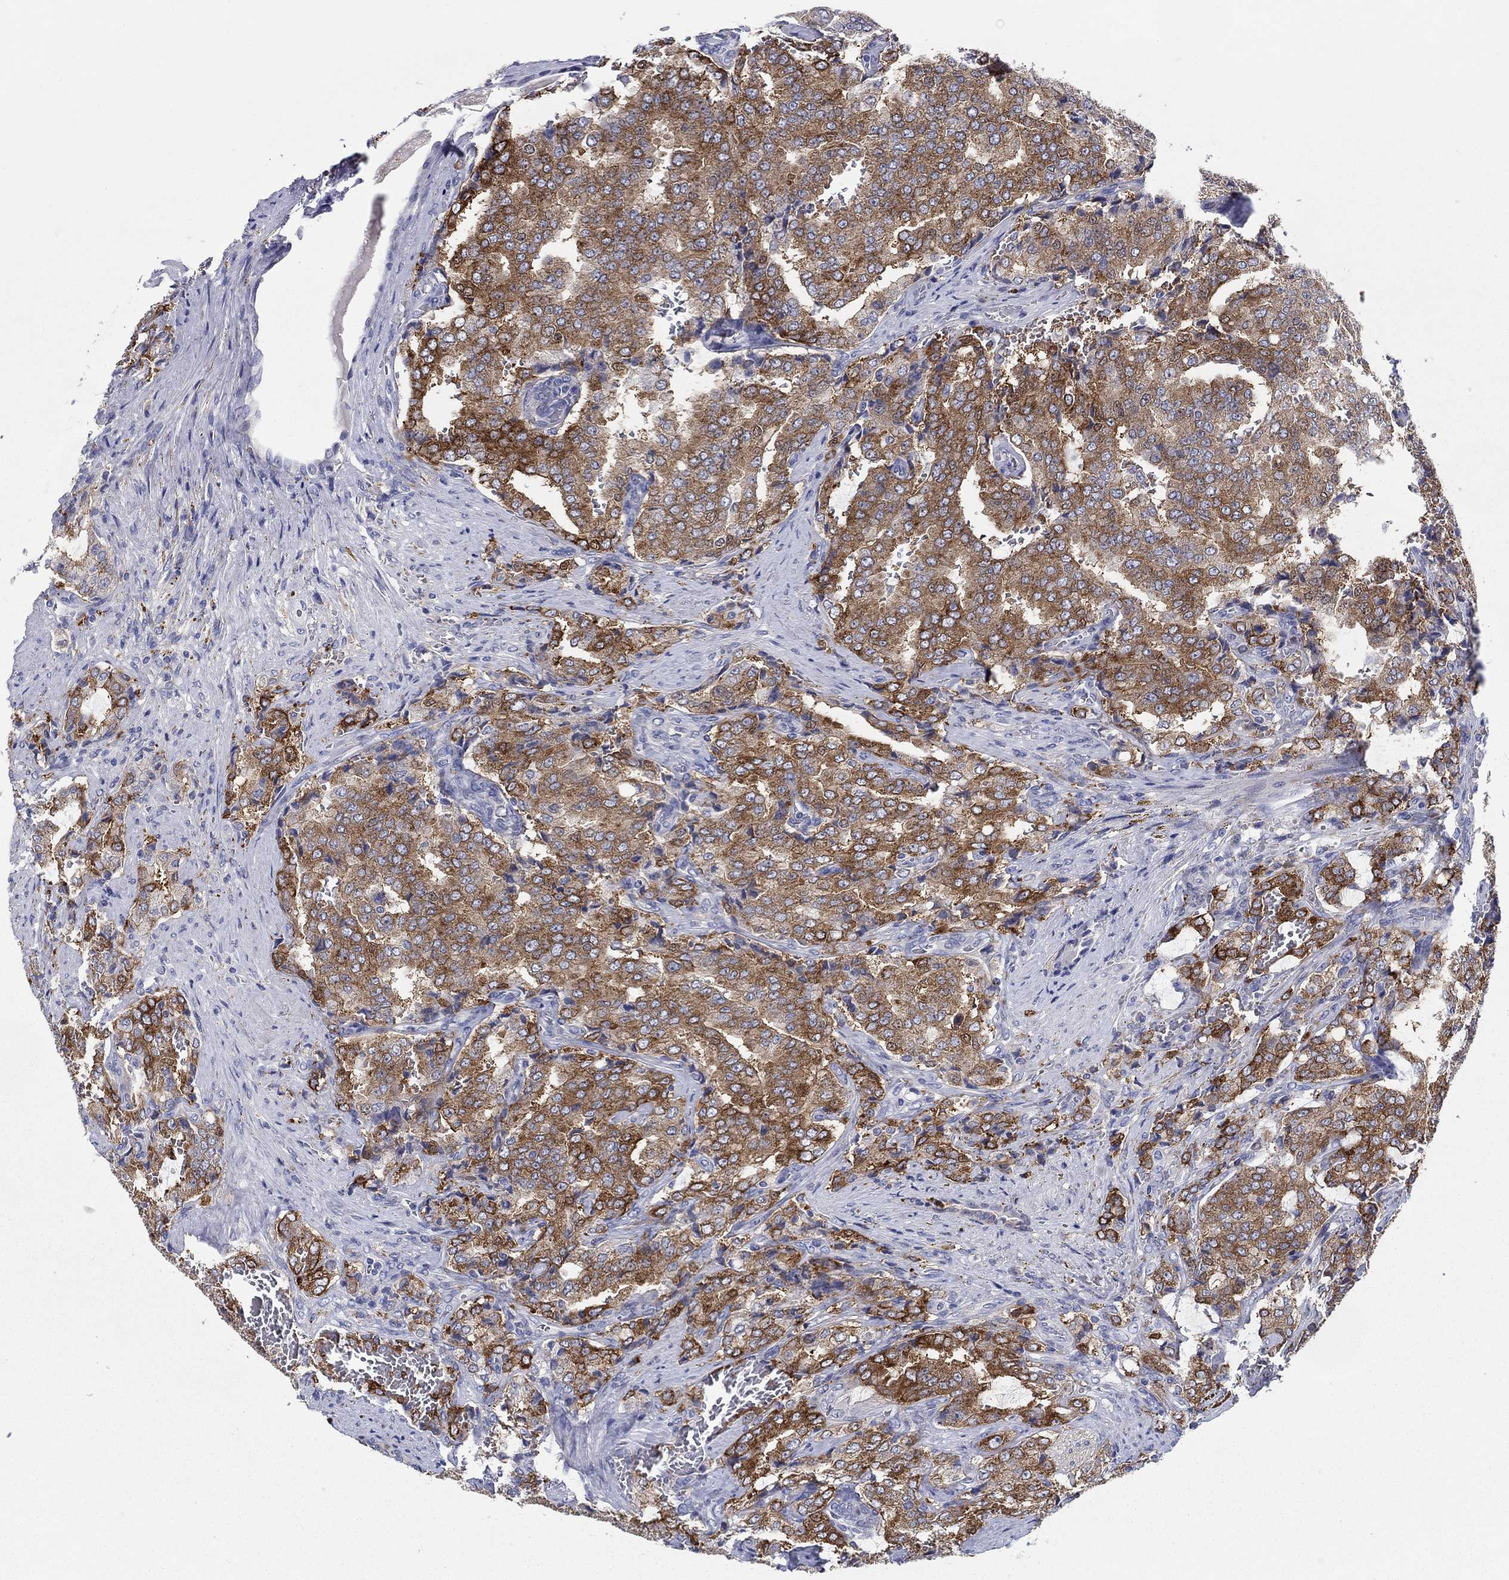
{"staining": {"intensity": "strong", "quantity": "25%-75%", "location": "cytoplasmic/membranous"}, "tissue": "prostate cancer", "cell_type": "Tumor cells", "image_type": "cancer", "snomed": [{"axis": "morphology", "description": "Adenocarcinoma, NOS"}, {"axis": "topography", "description": "Prostate"}], "caption": "Immunohistochemical staining of human prostate cancer (adenocarcinoma) reveals strong cytoplasmic/membranous protein positivity in about 25%-75% of tumor cells.", "gene": "RAP1GAP", "patient": {"sex": "male", "age": 65}}